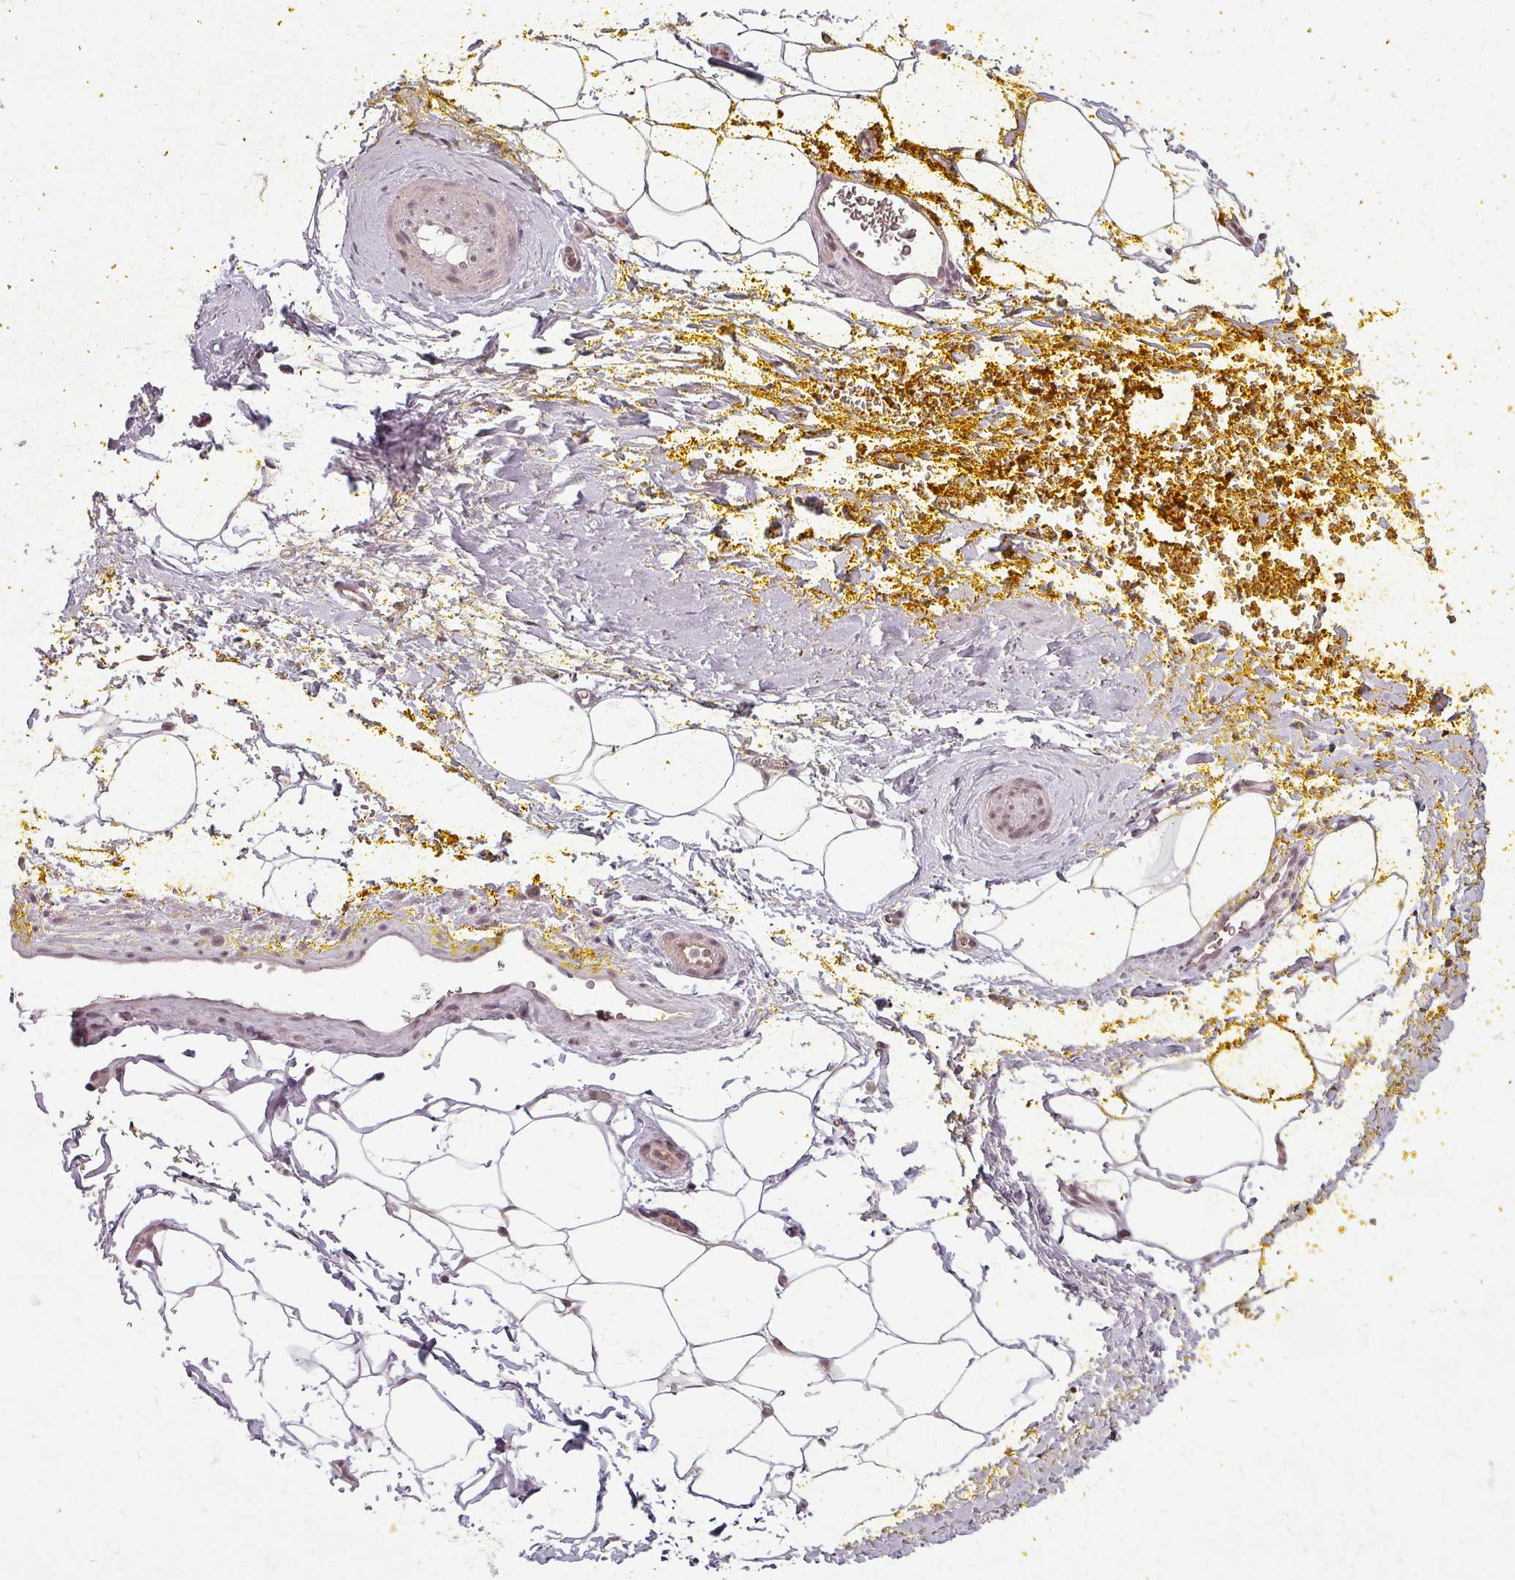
{"staining": {"intensity": "weak", "quantity": "25%-75%", "location": "cytoplasmic/membranous"}, "tissue": "adipose tissue", "cell_type": "Adipocytes", "image_type": "normal", "snomed": [{"axis": "morphology", "description": "Normal tissue, NOS"}, {"axis": "morphology", "description": "Adenocarcinoma, Low grade"}, {"axis": "topography", "description": "Prostate"}, {"axis": "topography", "description": "Peripheral nerve tissue"}], "caption": "High-magnification brightfield microscopy of benign adipose tissue stained with DAB (brown) and counterstained with hematoxylin (blue). adipocytes exhibit weak cytoplasmic/membranous staining is identified in about25%-75% of cells.", "gene": "CLIC1", "patient": {"sex": "male", "age": 63}}